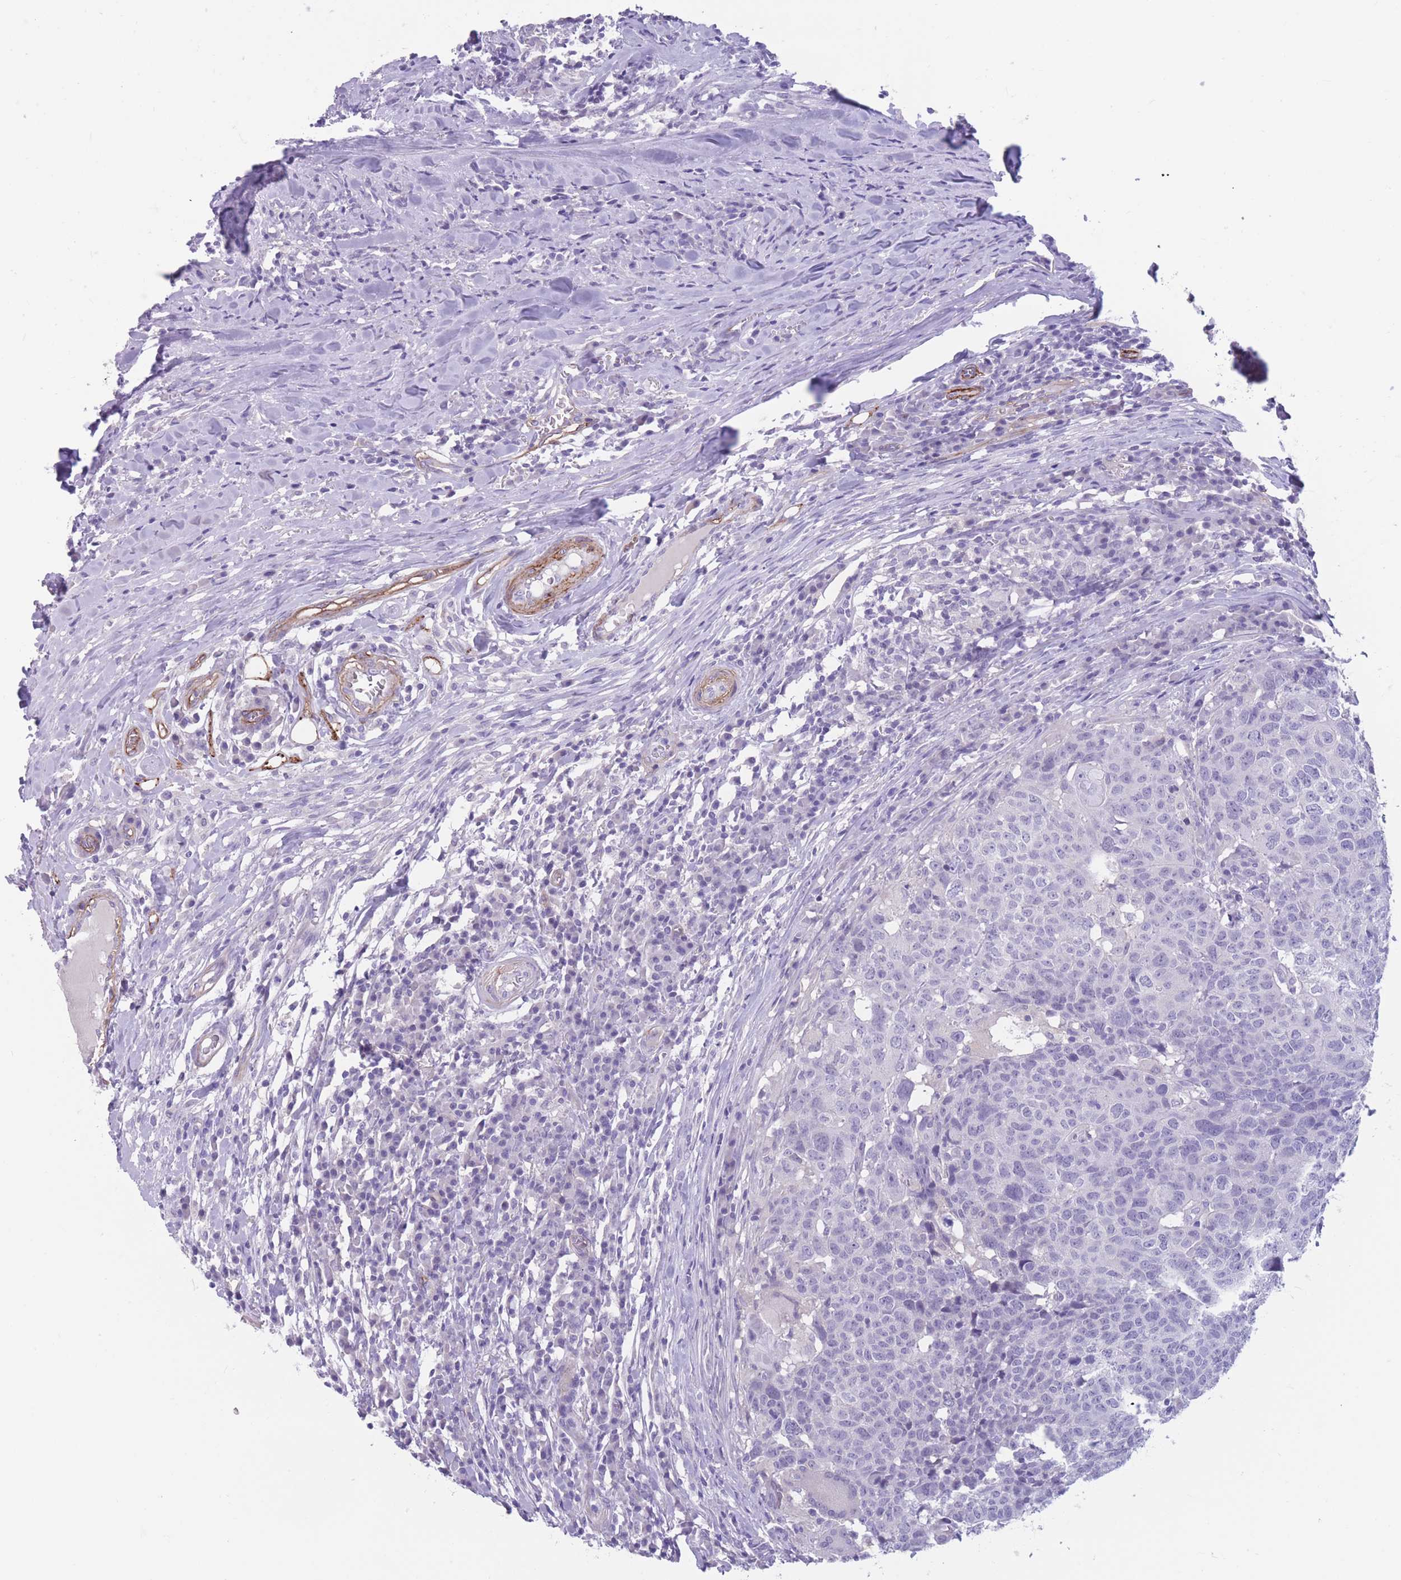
{"staining": {"intensity": "negative", "quantity": "none", "location": "none"}, "tissue": "head and neck cancer", "cell_type": "Tumor cells", "image_type": "cancer", "snomed": [{"axis": "morphology", "description": "Normal tissue, NOS"}, {"axis": "morphology", "description": "Squamous cell carcinoma, NOS"}, {"axis": "topography", "description": "Skeletal muscle"}, {"axis": "topography", "description": "Vascular tissue"}, {"axis": "topography", "description": "Peripheral nerve tissue"}, {"axis": "topography", "description": "Head-Neck"}], "caption": "The photomicrograph reveals no staining of tumor cells in head and neck cancer.", "gene": "DPYD", "patient": {"sex": "male", "age": 66}}